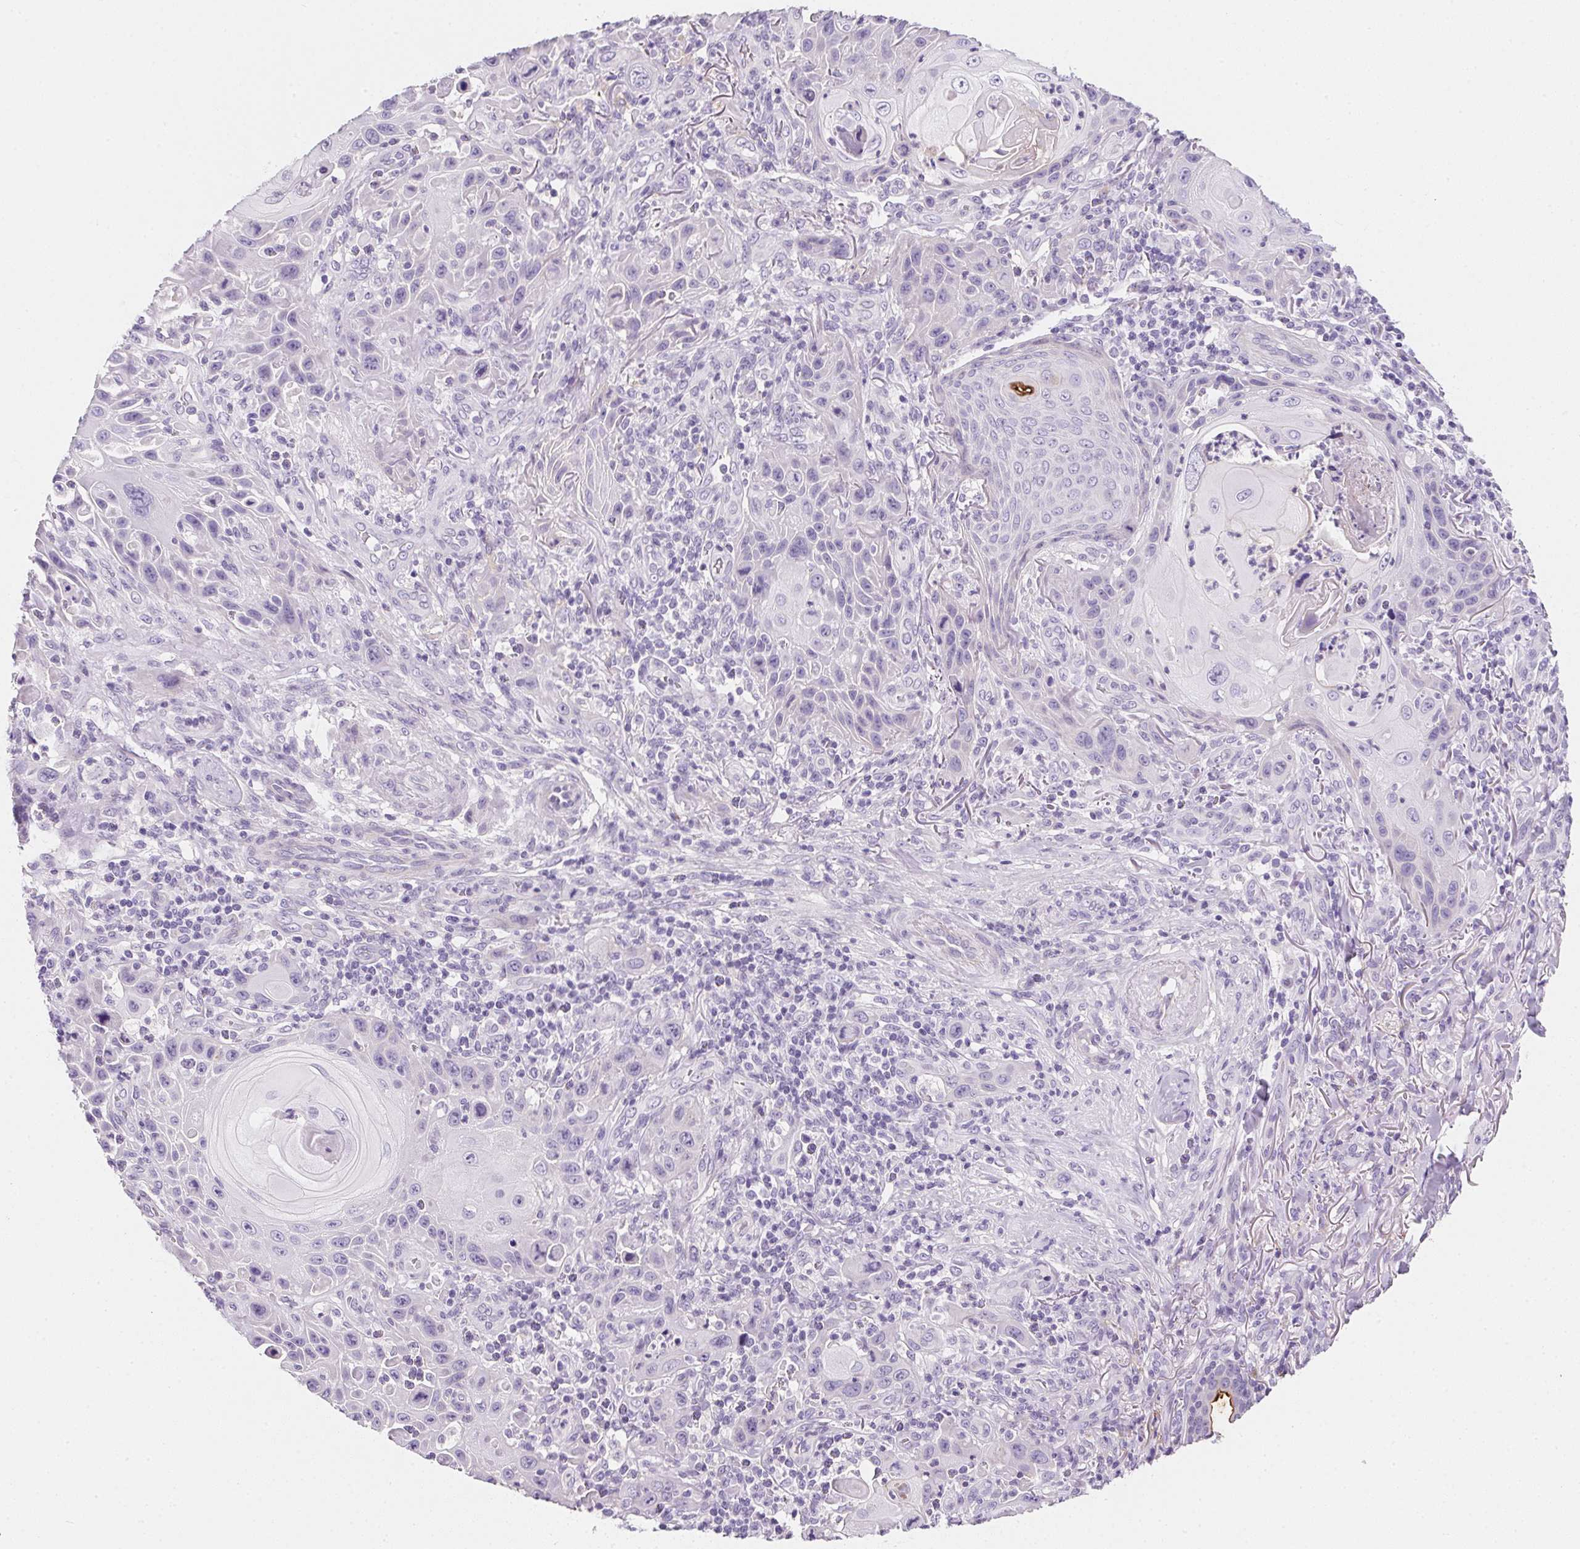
{"staining": {"intensity": "negative", "quantity": "none", "location": "none"}, "tissue": "skin cancer", "cell_type": "Tumor cells", "image_type": "cancer", "snomed": [{"axis": "morphology", "description": "Squamous cell carcinoma, NOS"}, {"axis": "topography", "description": "Skin"}], "caption": "Squamous cell carcinoma (skin) was stained to show a protein in brown. There is no significant positivity in tumor cells.", "gene": "AQP5", "patient": {"sex": "female", "age": 94}}